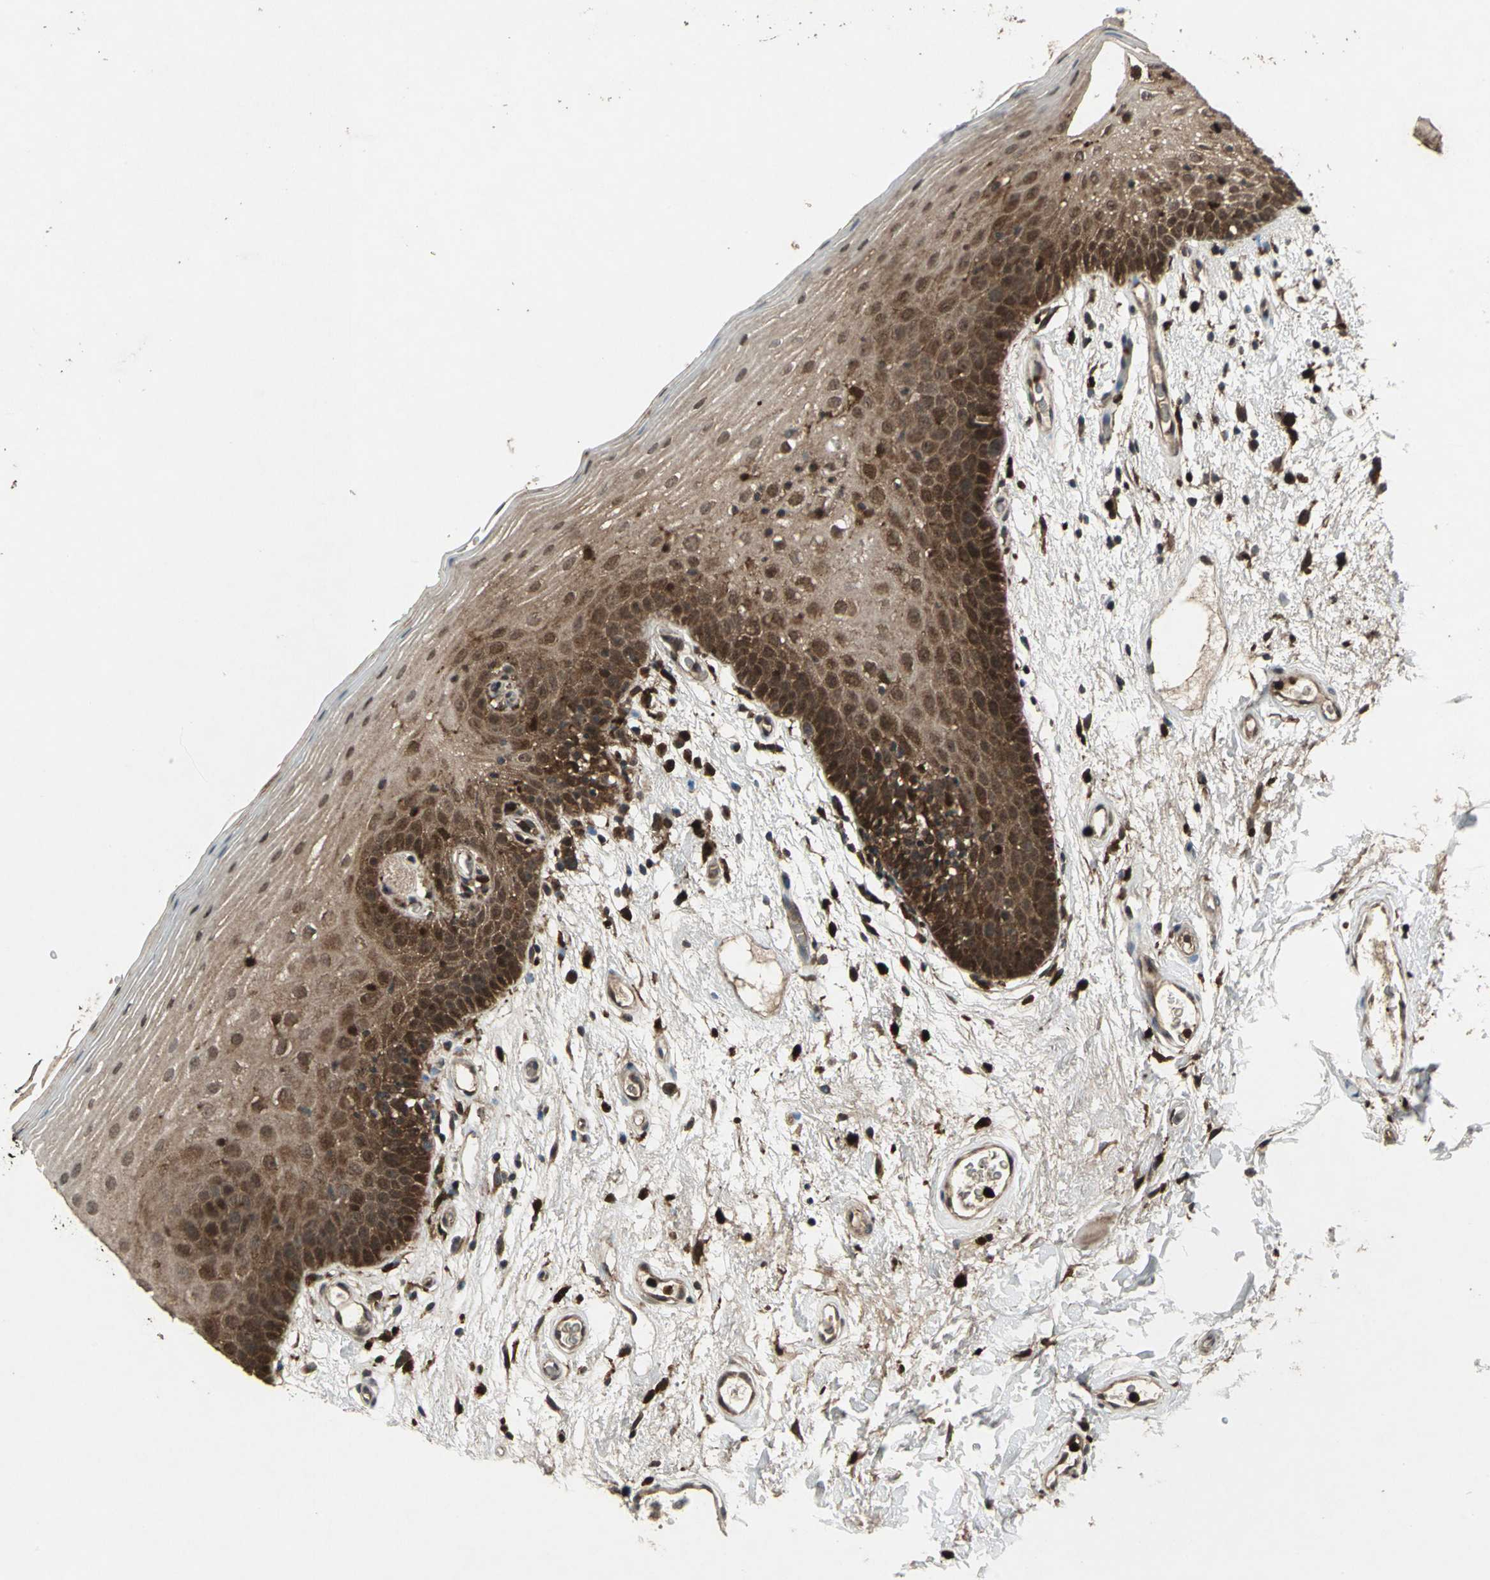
{"staining": {"intensity": "strong", "quantity": ">75%", "location": "cytoplasmic/membranous,nuclear"}, "tissue": "oral mucosa", "cell_type": "Squamous epithelial cells", "image_type": "normal", "snomed": [{"axis": "morphology", "description": "Normal tissue, NOS"}, {"axis": "morphology", "description": "Squamous cell carcinoma, NOS"}, {"axis": "topography", "description": "Skeletal muscle"}, {"axis": "topography", "description": "Oral tissue"}, {"axis": "topography", "description": "Head-Neck"}], "caption": "Oral mucosa stained with immunohistochemistry (IHC) exhibits strong cytoplasmic/membranous,nuclear staining in approximately >75% of squamous epithelial cells.", "gene": "PYCARD", "patient": {"sex": "male", "age": 71}}